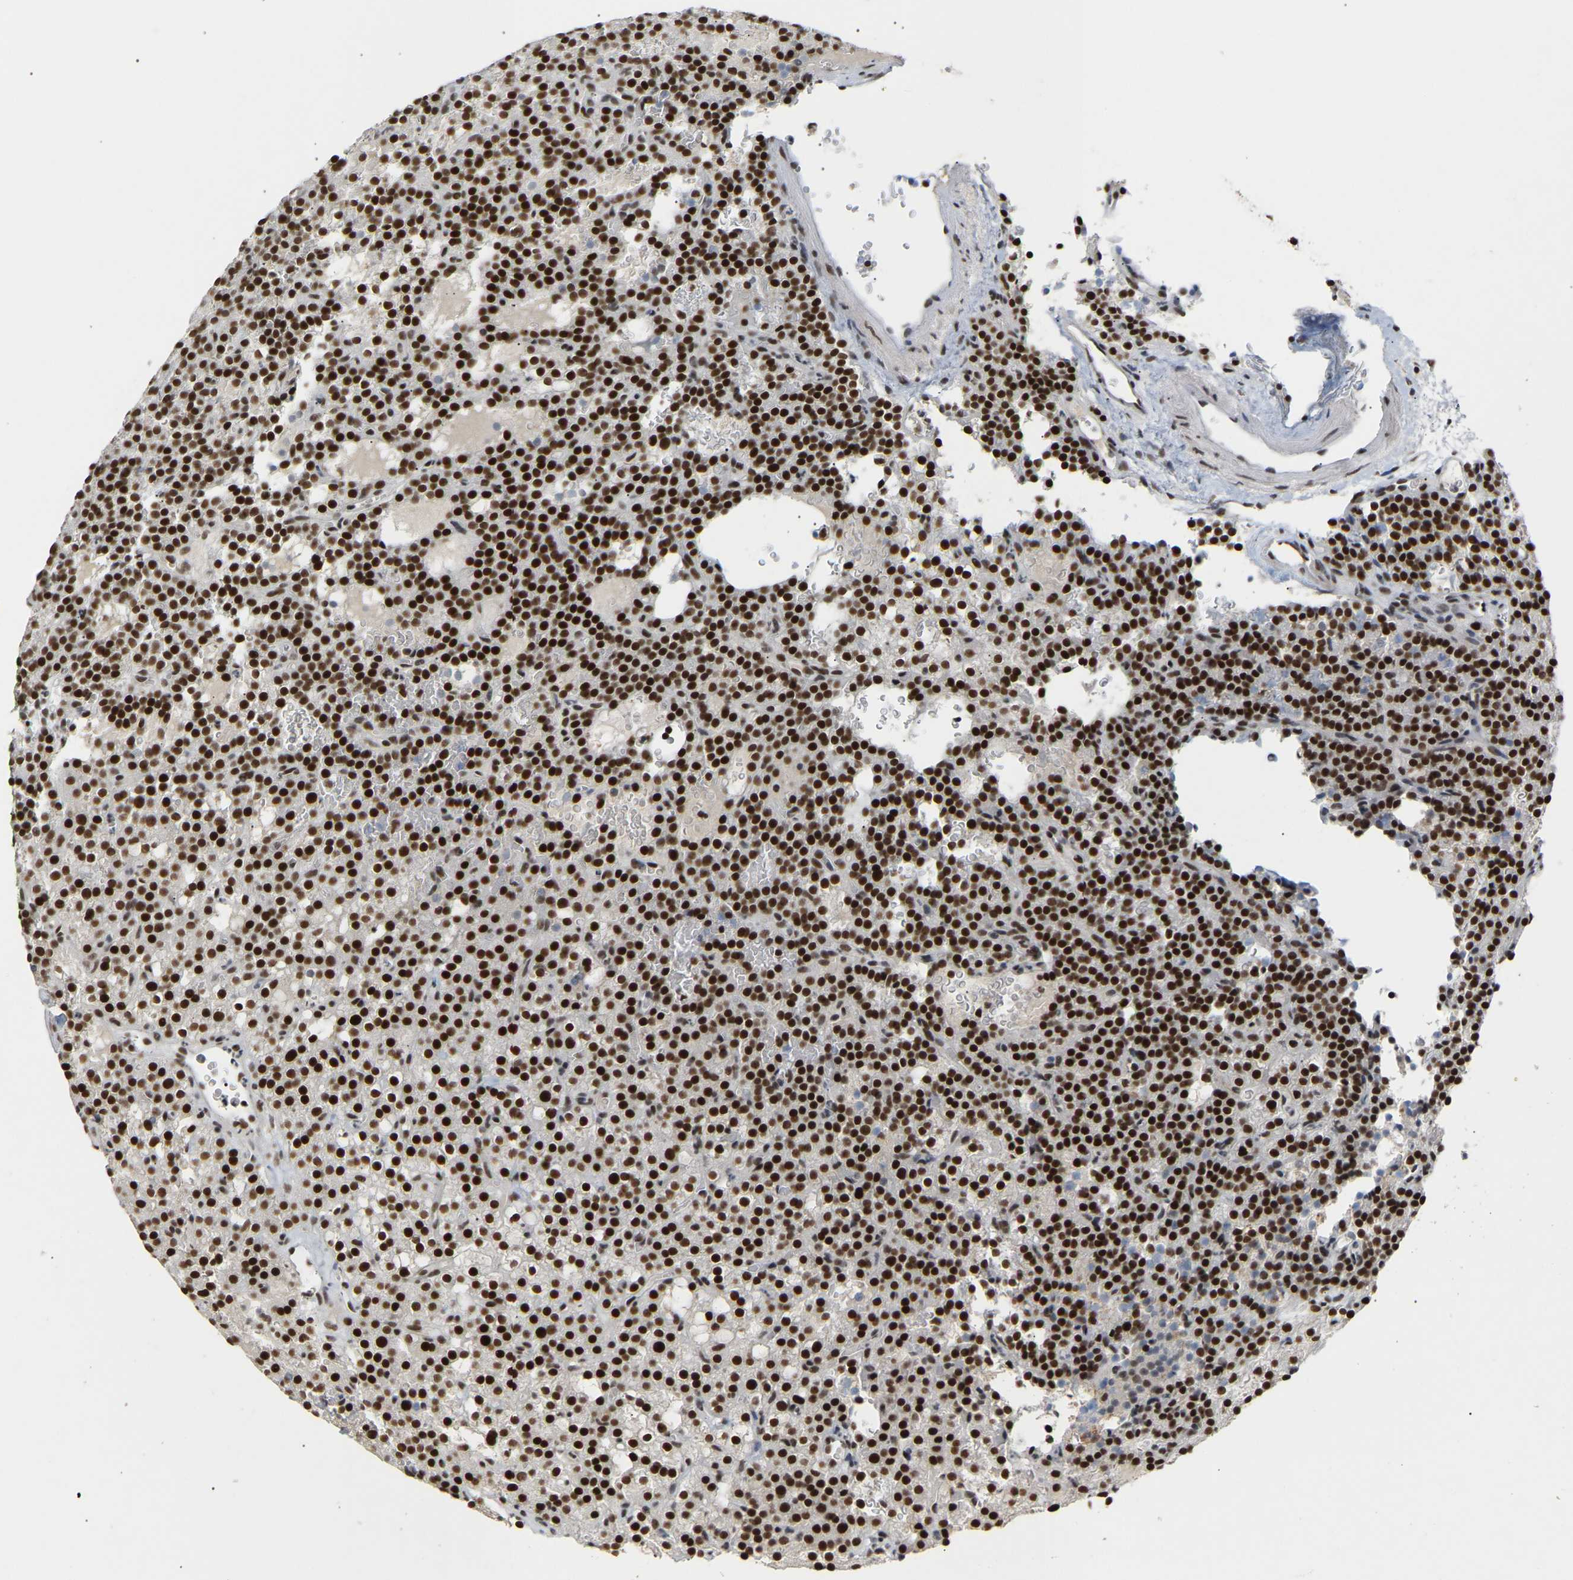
{"staining": {"intensity": "strong", "quantity": ">75%", "location": "nuclear"}, "tissue": "parathyroid gland", "cell_type": "Glandular cells", "image_type": "normal", "snomed": [{"axis": "morphology", "description": "Normal tissue, NOS"}, {"axis": "morphology", "description": "Adenoma, NOS"}, {"axis": "topography", "description": "Parathyroid gland"}], "caption": "Immunohistochemical staining of normal human parathyroid gland reveals high levels of strong nuclear positivity in about >75% of glandular cells. (DAB (3,3'-diaminobenzidine) = brown stain, brightfield microscopy at high magnification).", "gene": "NELFB", "patient": {"sex": "female", "age": 74}}